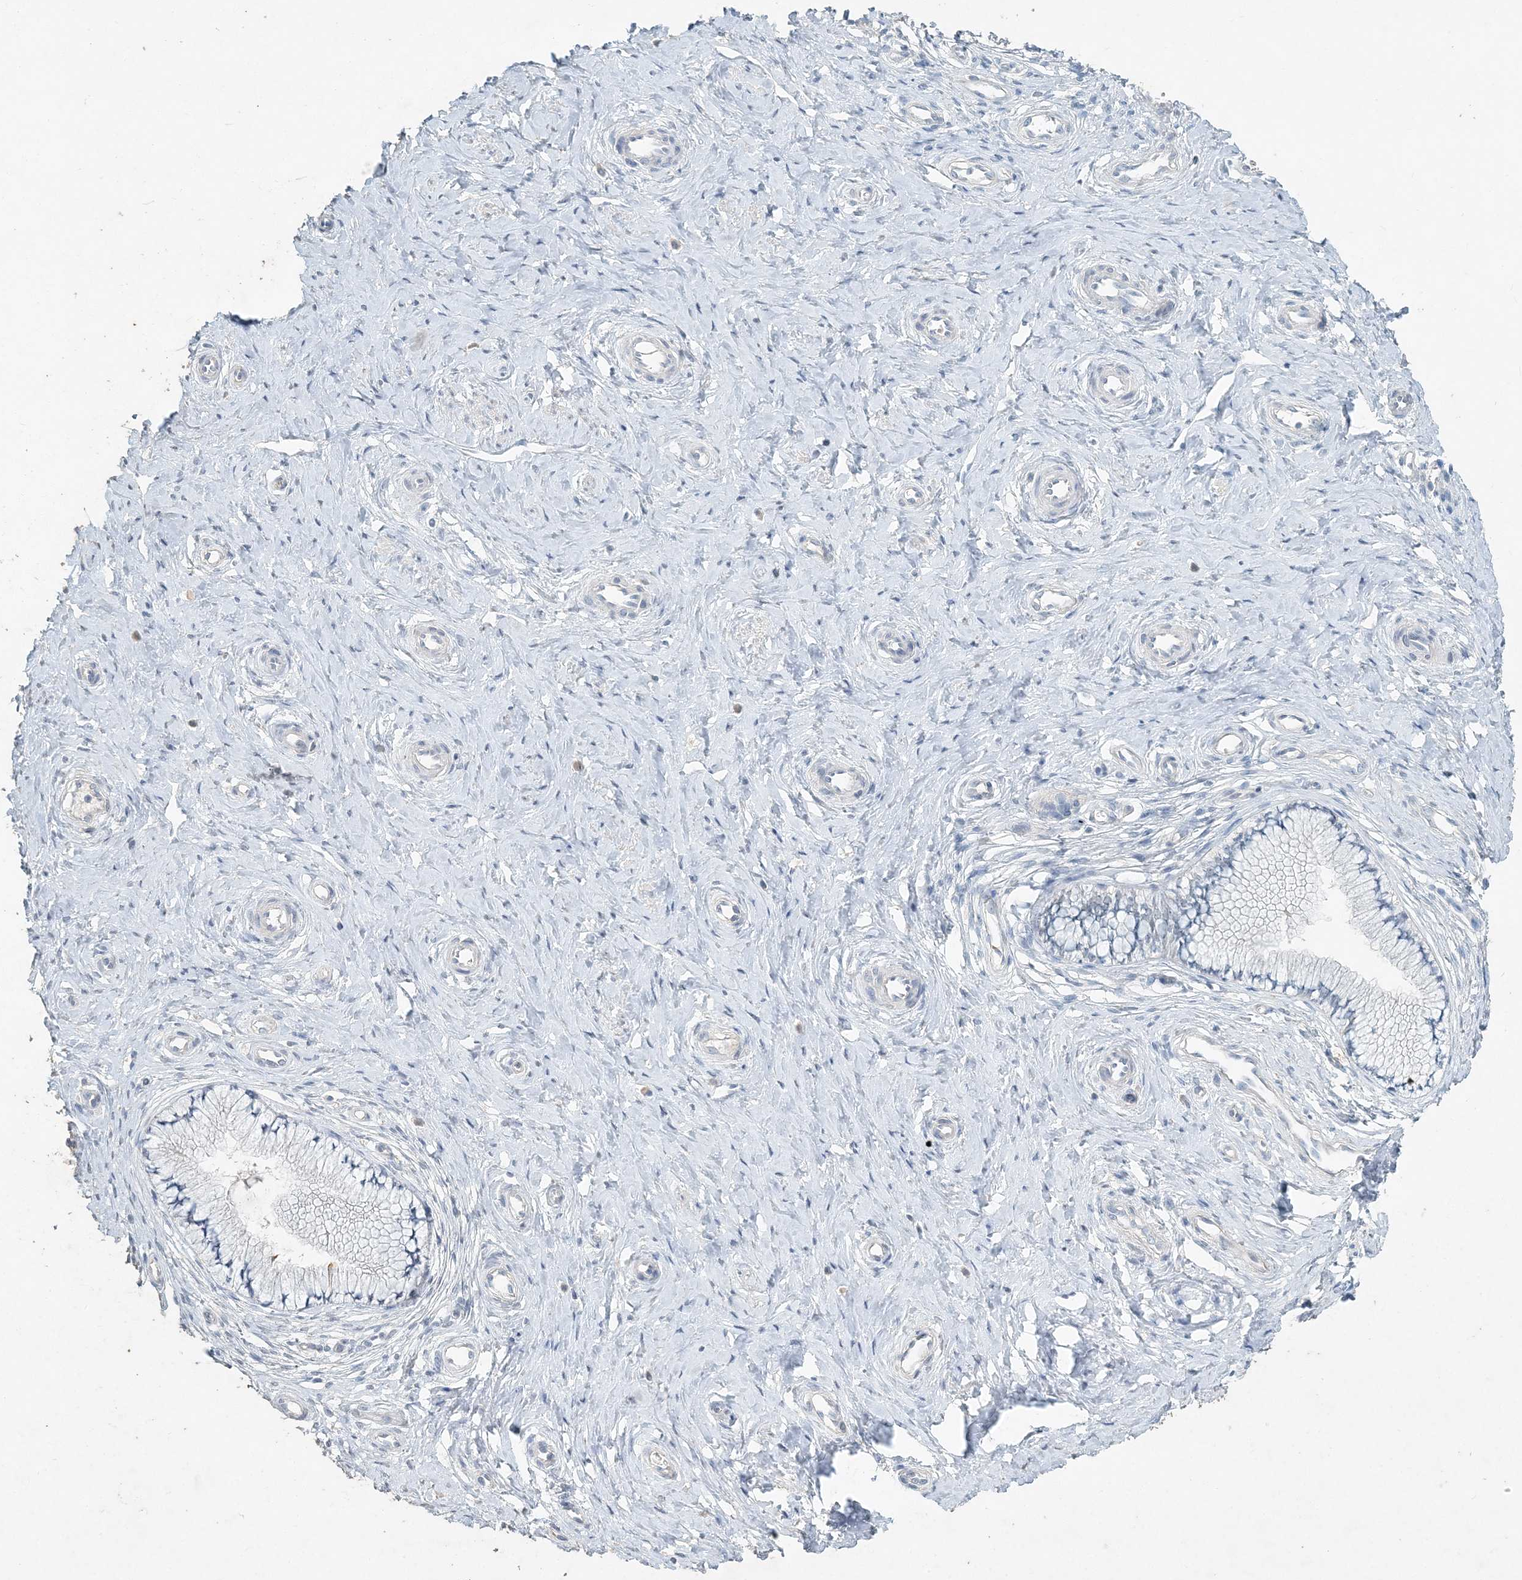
{"staining": {"intensity": "negative", "quantity": "none", "location": "none"}, "tissue": "cervix", "cell_type": "Glandular cells", "image_type": "normal", "snomed": [{"axis": "morphology", "description": "Normal tissue, NOS"}, {"axis": "topography", "description": "Cervix"}], "caption": "An immunohistochemistry (IHC) photomicrograph of benign cervix is shown. There is no staining in glandular cells of cervix.", "gene": "DNAH5", "patient": {"sex": "female", "age": 36}}